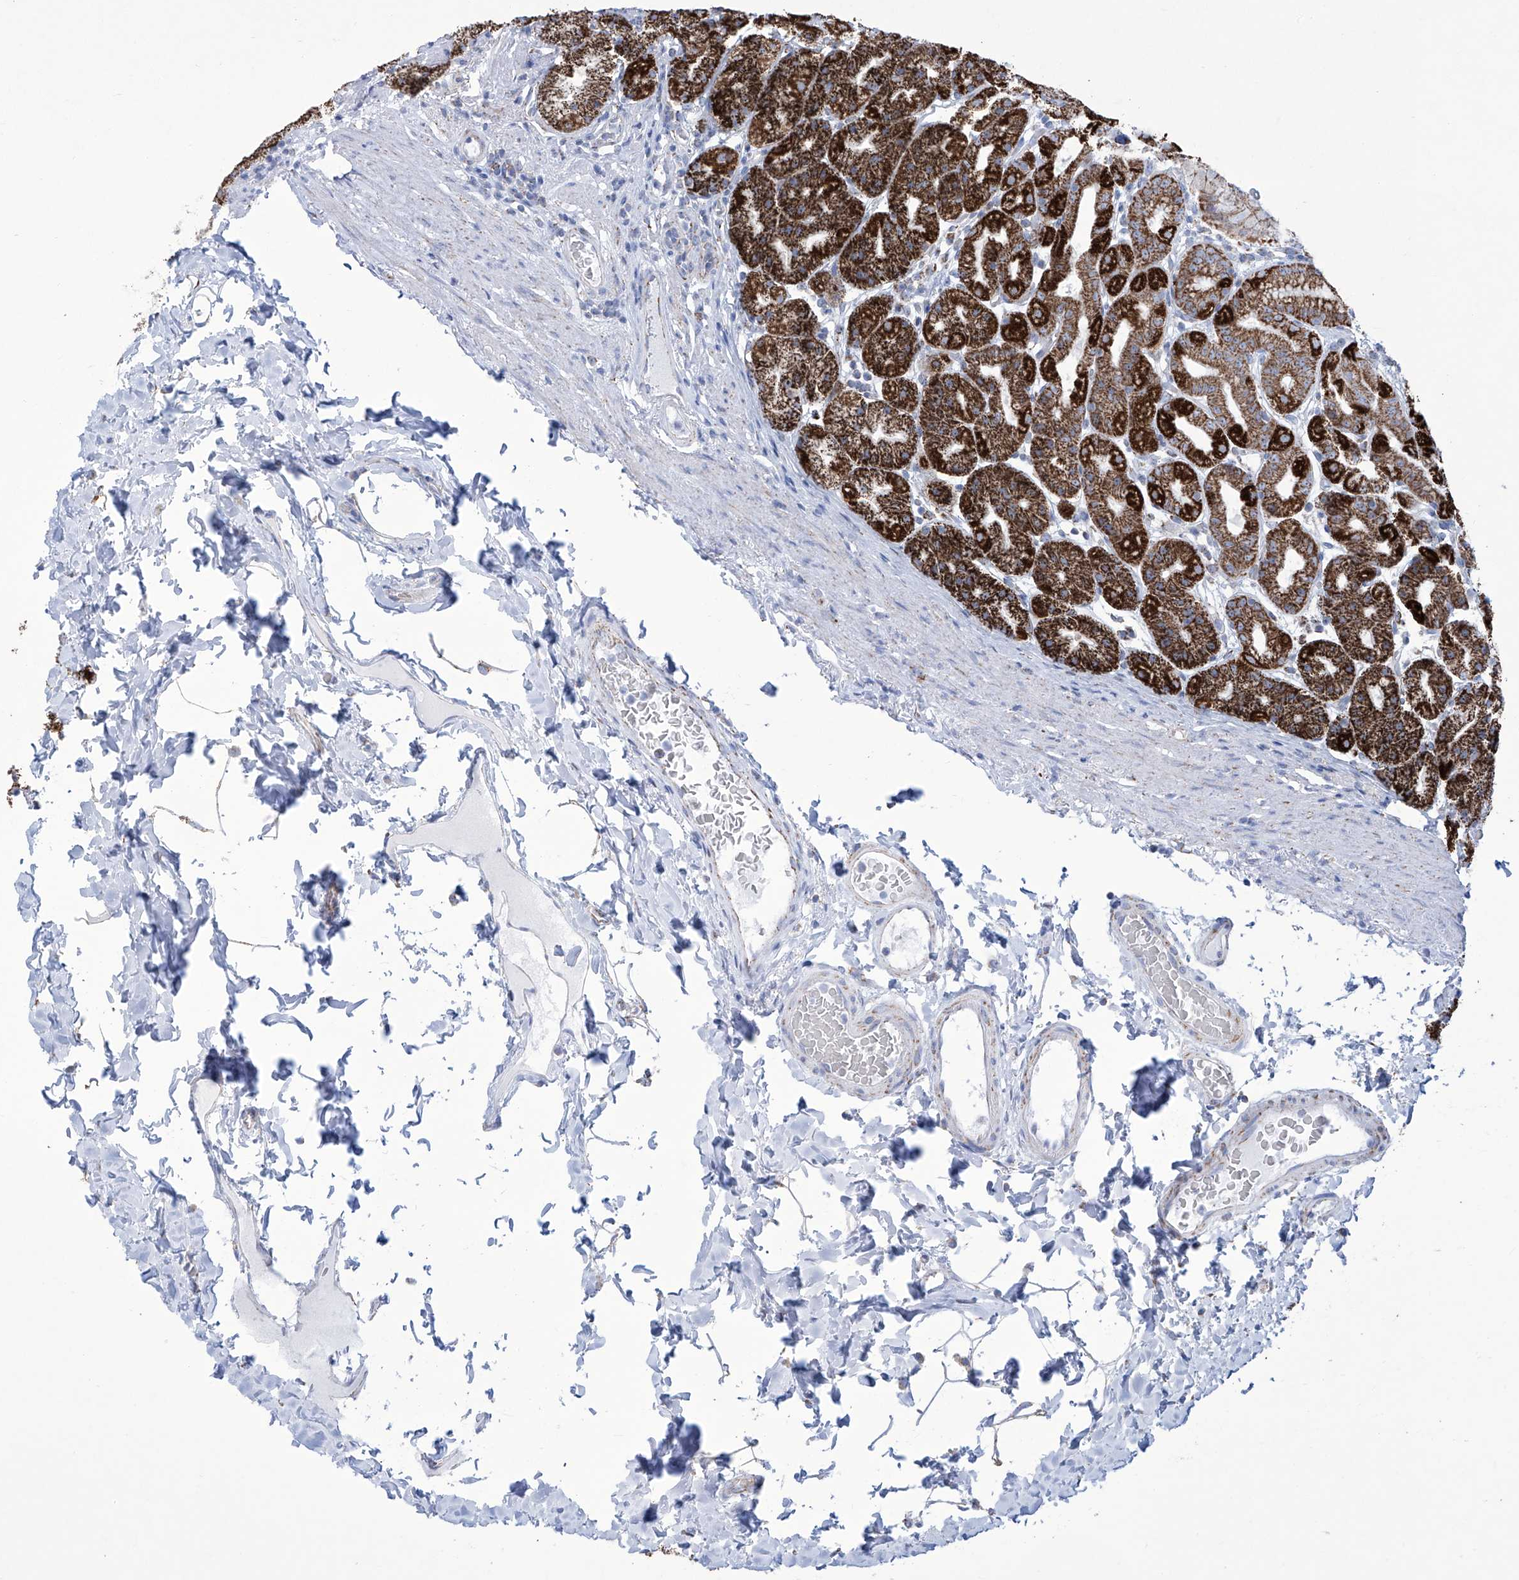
{"staining": {"intensity": "strong", "quantity": ">75%", "location": "cytoplasmic/membranous"}, "tissue": "stomach", "cell_type": "Glandular cells", "image_type": "normal", "snomed": [{"axis": "morphology", "description": "Normal tissue, NOS"}, {"axis": "topography", "description": "Stomach, upper"}], "caption": "Strong cytoplasmic/membranous protein staining is appreciated in about >75% of glandular cells in stomach. The protein is shown in brown color, while the nuclei are stained blue.", "gene": "ALDH6A1", "patient": {"sex": "male", "age": 68}}